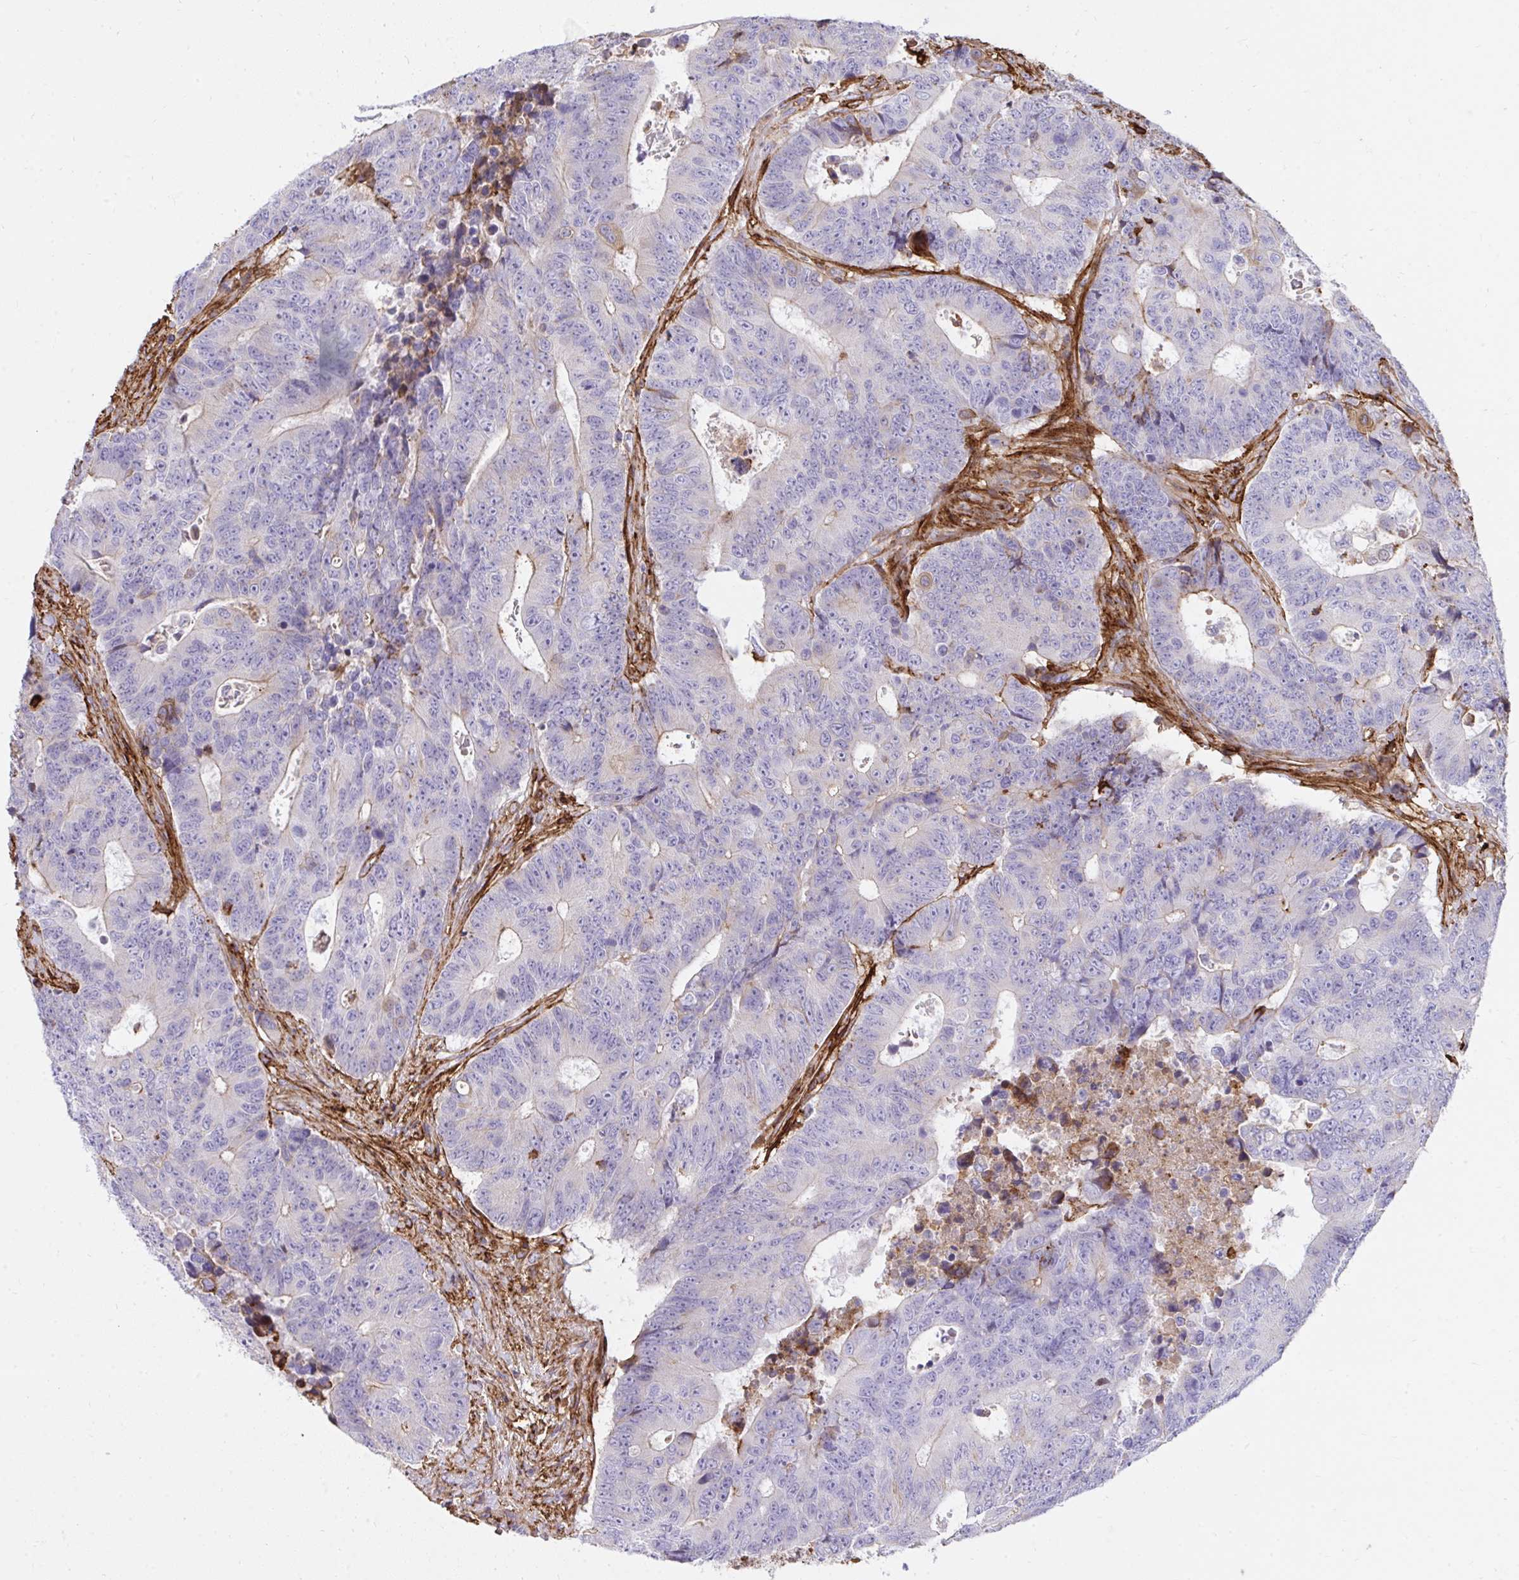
{"staining": {"intensity": "negative", "quantity": "none", "location": "none"}, "tissue": "colorectal cancer", "cell_type": "Tumor cells", "image_type": "cancer", "snomed": [{"axis": "morphology", "description": "Adenocarcinoma, NOS"}, {"axis": "topography", "description": "Colon"}], "caption": "A high-resolution histopathology image shows immunohistochemistry staining of colorectal adenocarcinoma, which demonstrates no significant expression in tumor cells. (Brightfield microscopy of DAB IHC at high magnification).", "gene": "ERI1", "patient": {"sex": "female", "age": 48}}